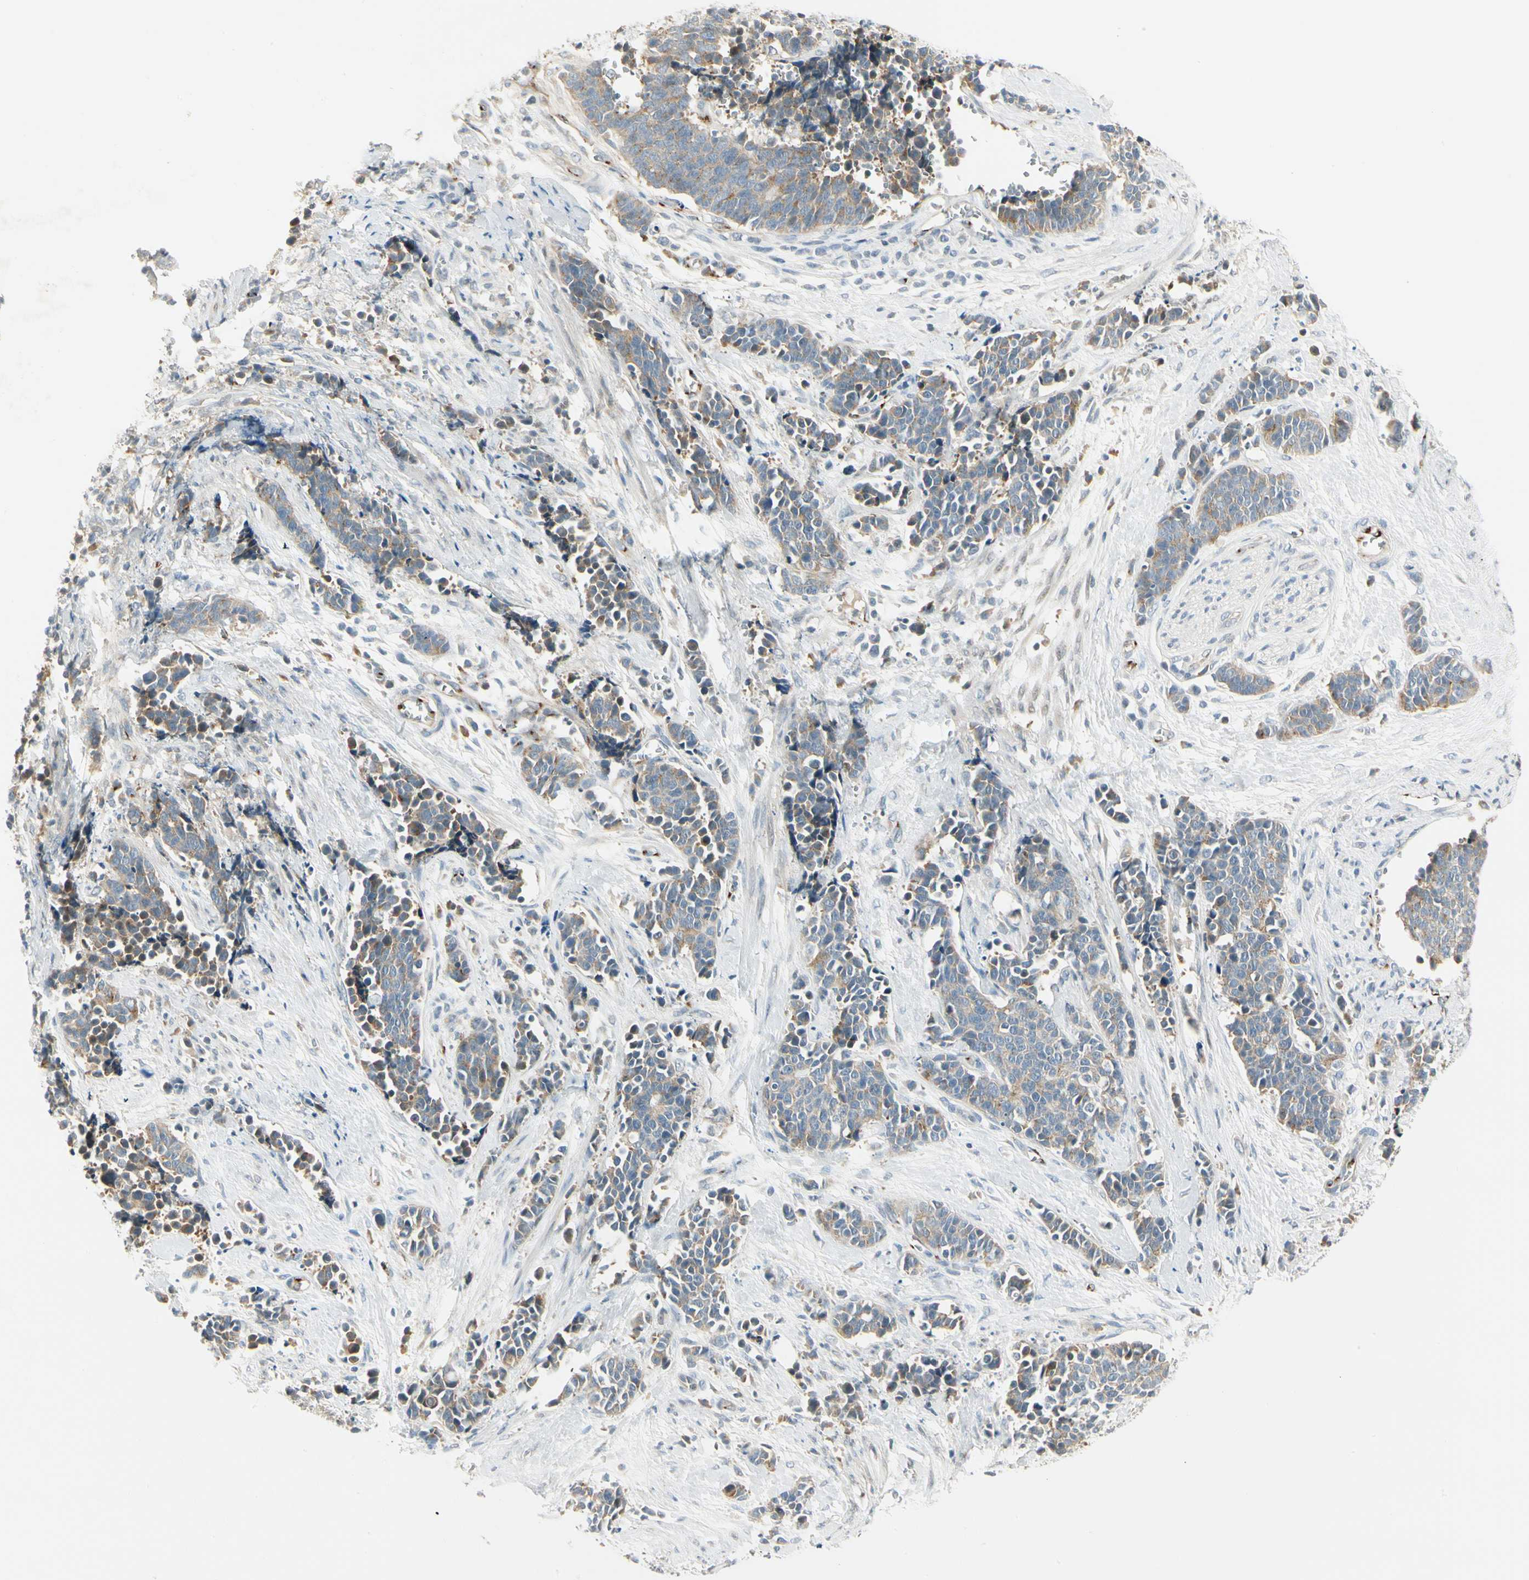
{"staining": {"intensity": "weak", "quantity": ">75%", "location": "cytoplasmic/membranous"}, "tissue": "cervical cancer", "cell_type": "Tumor cells", "image_type": "cancer", "snomed": [{"axis": "morphology", "description": "Squamous cell carcinoma, NOS"}, {"axis": "topography", "description": "Cervix"}], "caption": "Immunohistochemistry (DAB) staining of squamous cell carcinoma (cervical) displays weak cytoplasmic/membranous protein positivity in approximately >75% of tumor cells. The protein is stained brown, and the nuclei are stained in blue (DAB (3,3'-diaminobenzidine) IHC with brightfield microscopy, high magnification).", "gene": "MANSC1", "patient": {"sex": "female", "age": 35}}